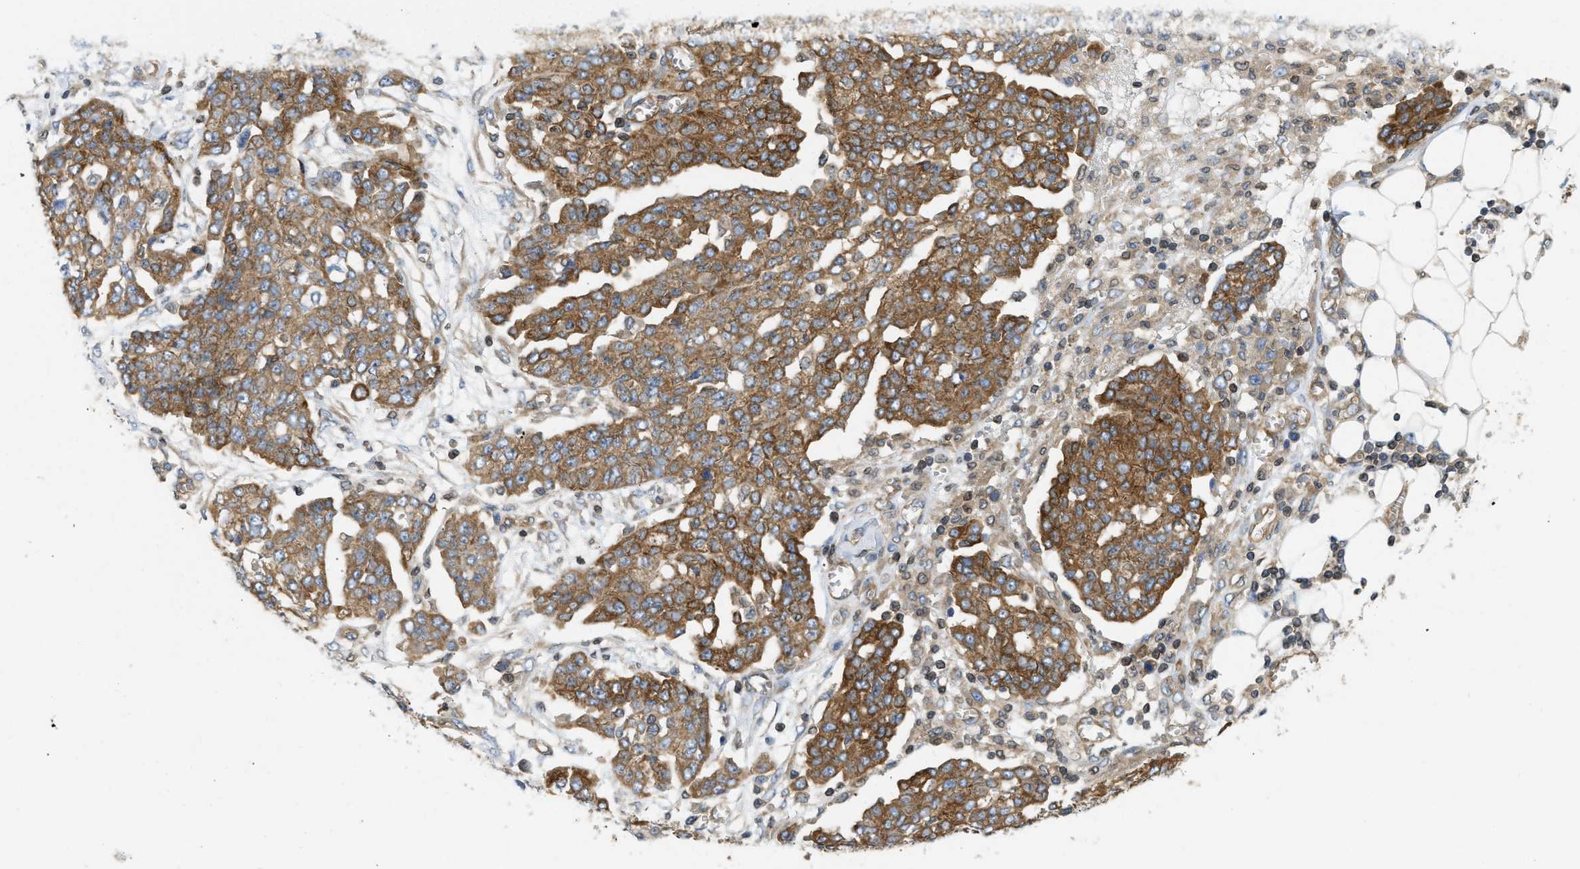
{"staining": {"intensity": "strong", "quantity": ">75%", "location": "cytoplasmic/membranous"}, "tissue": "ovarian cancer", "cell_type": "Tumor cells", "image_type": "cancer", "snomed": [{"axis": "morphology", "description": "Cystadenocarcinoma, serous, NOS"}, {"axis": "topography", "description": "Soft tissue"}, {"axis": "topography", "description": "Ovary"}], "caption": "Immunohistochemistry (IHC) photomicrograph of ovarian cancer (serous cystadenocarcinoma) stained for a protein (brown), which exhibits high levels of strong cytoplasmic/membranous expression in about >75% of tumor cells.", "gene": "STRN", "patient": {"sex": "female", "age": 57}}